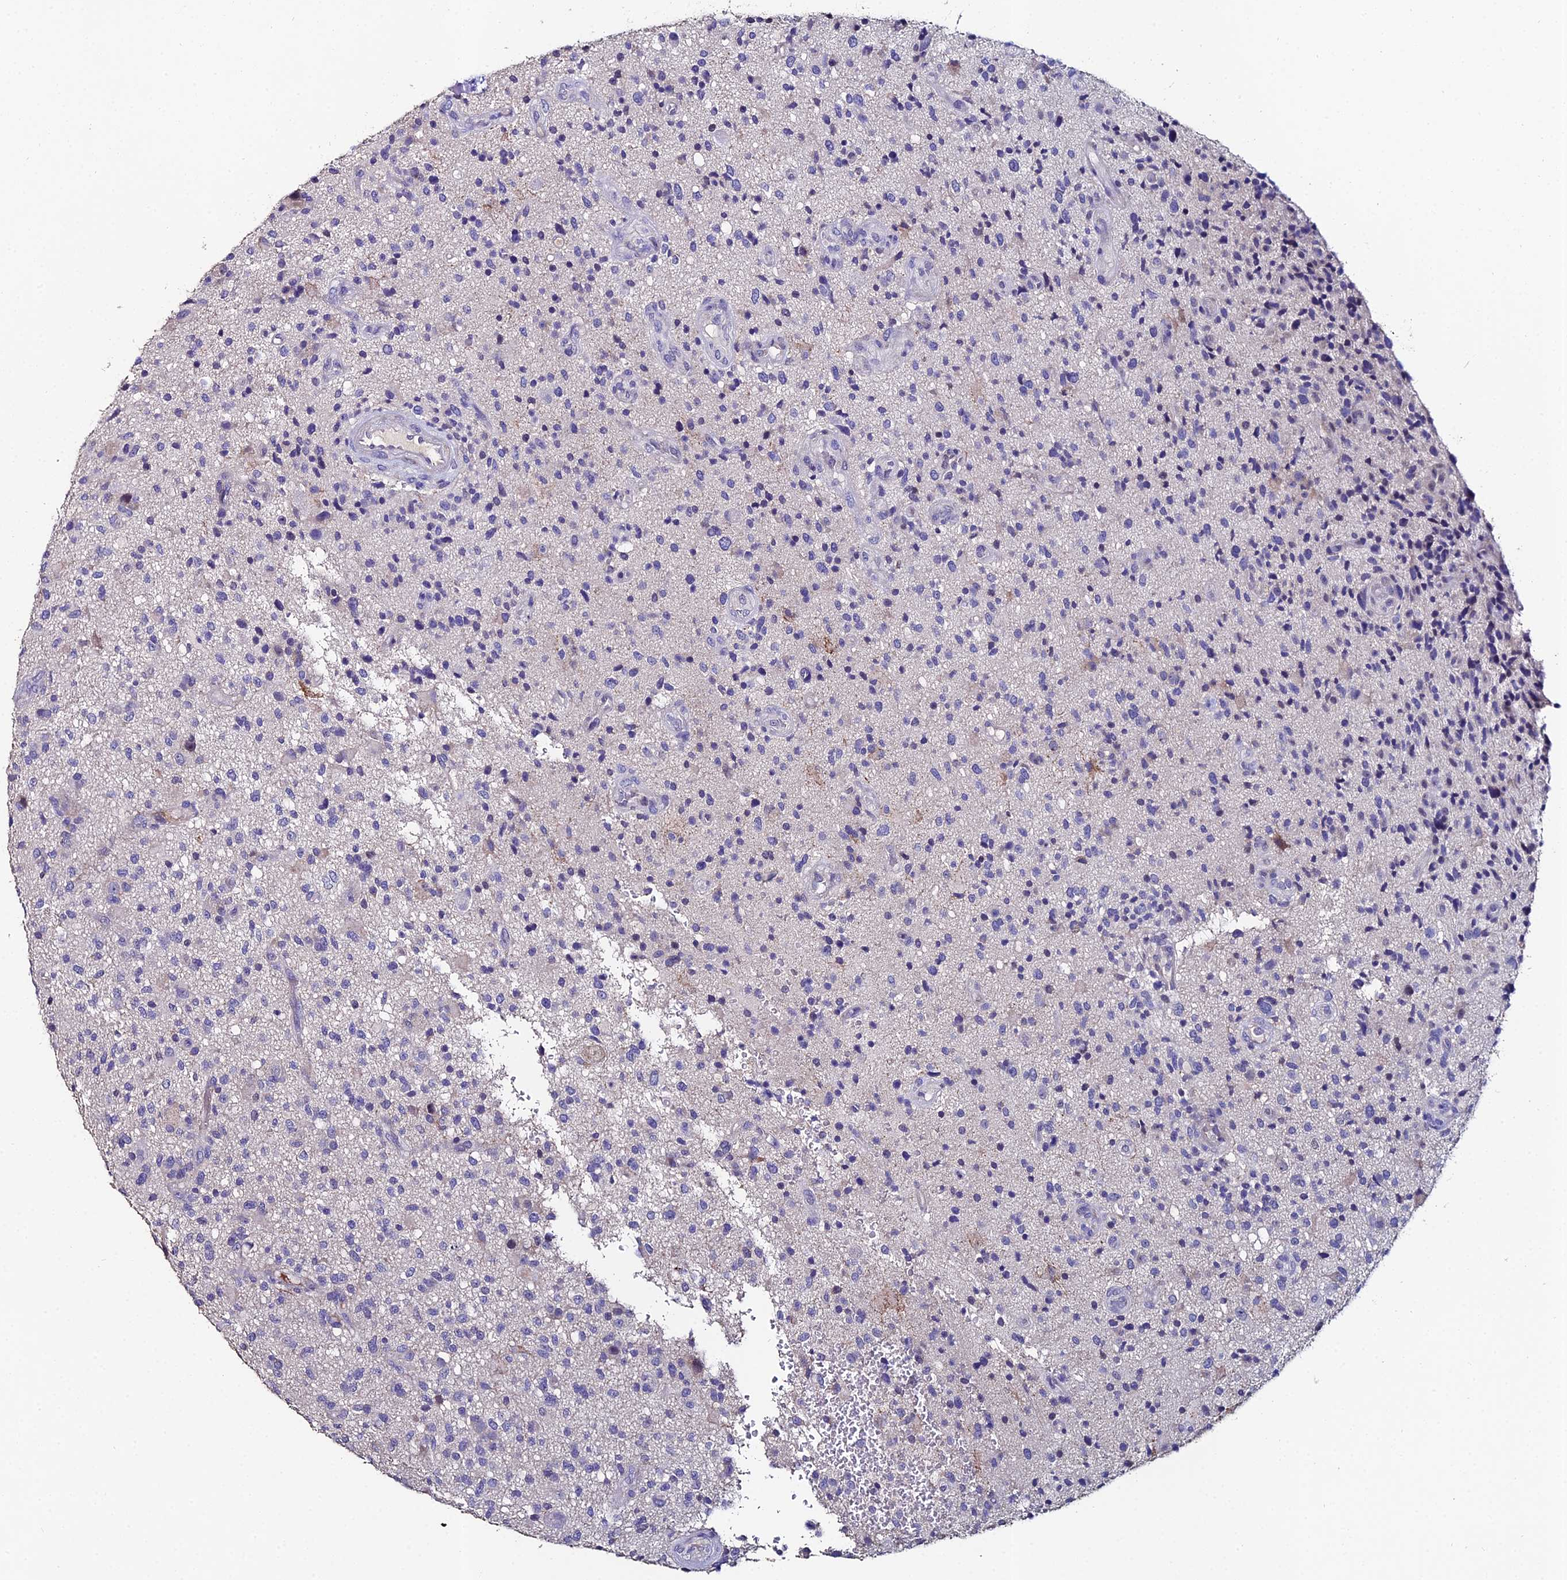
{"staining": {"intensity": "negative", "quantity": "none", "location": "none"}, "tissue": "glioma", "cell_type": "Tumor cells", "image_type": "cancer", "snomed": [{"axis": "morphology", "description": "Glioma, malignant, High grade"}, {"axis": "topography", "description": "Brain"}], "caption": "Tumor cells show no significant positivity in glioma. (Stains: DAB IHC with hematoxylin counter stain, Microscopy: brightfield microscopy at high magnification).", "gene": "ESRRG", "patient": {"sex": "male", "age": 47}}